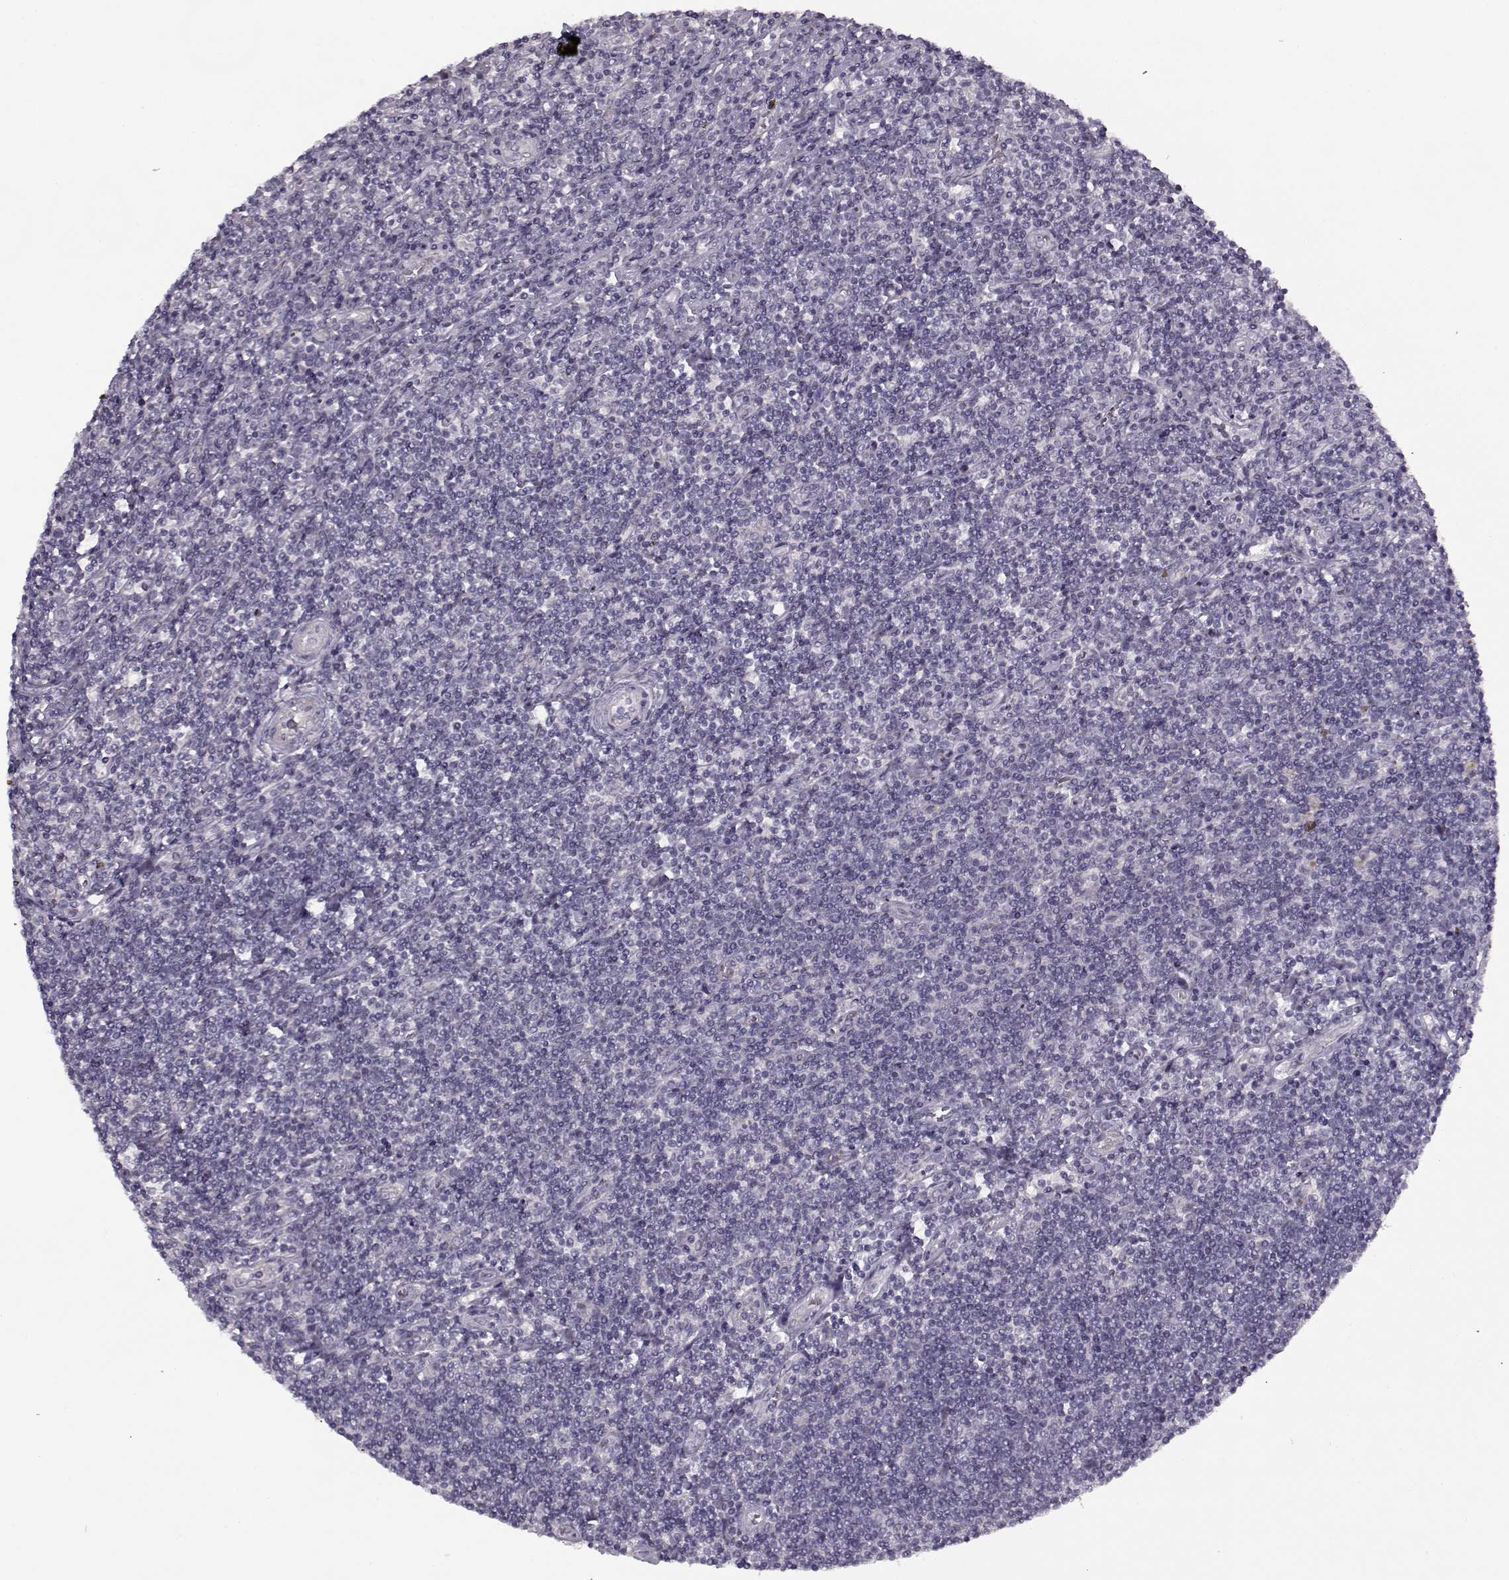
{"staining": {"intensity": "negative", "quantity": "none", "location": "none"}, "tissue": "lymphoma", "cell_type": "Tumor cells", "image_type": "cancer", "snomed": [{"axis": "morphology", "description": "Hodgkin's disease, NOS"}, {"axis": "topography", "description": "Lymph node"}], "caption": "Immunohistochemical staining of human Hodgkin's disease reveals no significant positivity in tumor cells.", "gene": "PNMT", "patient": {"sex": "male", "age": 40}}